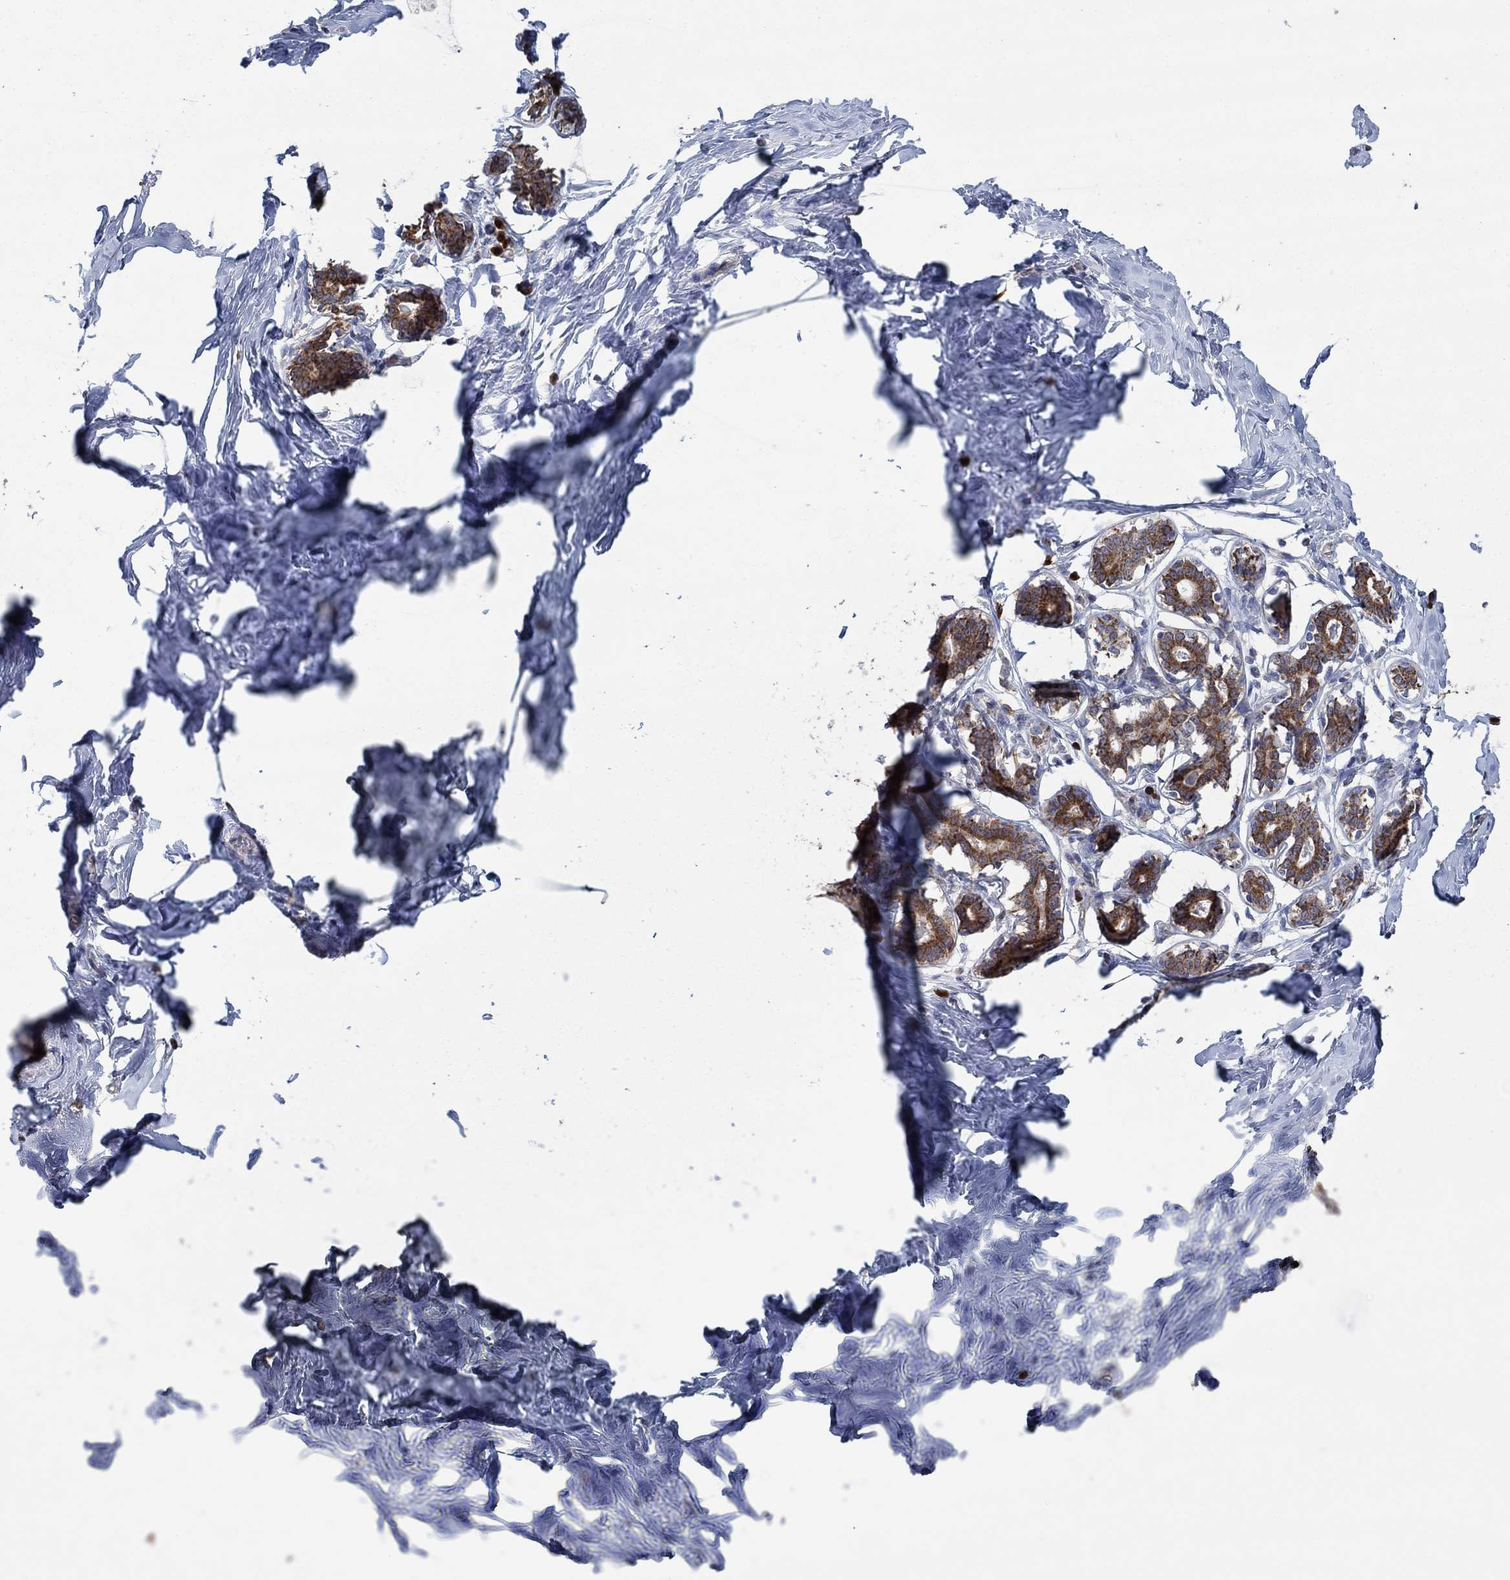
{"staining": {"intensity": "negative", "quantity": "none", "location": "none"}, "tissue": "breast", "cell_type": "Adipocytes", "image_type": "normal", "snomed": [{"axis": "morphology", "description": "Normal tissue, NOS"}, {"axis": "morphology", "description": "Lobular carcinoma, in situ"}, {"axis": "topography", "description": "Breast"}], "caption": "The immunohistochemistry (IHC) histopathology image has no significant positivity in adipocytes of breast.", "gene": "HID1", "patient": {"sex": "female", "age": 35}}